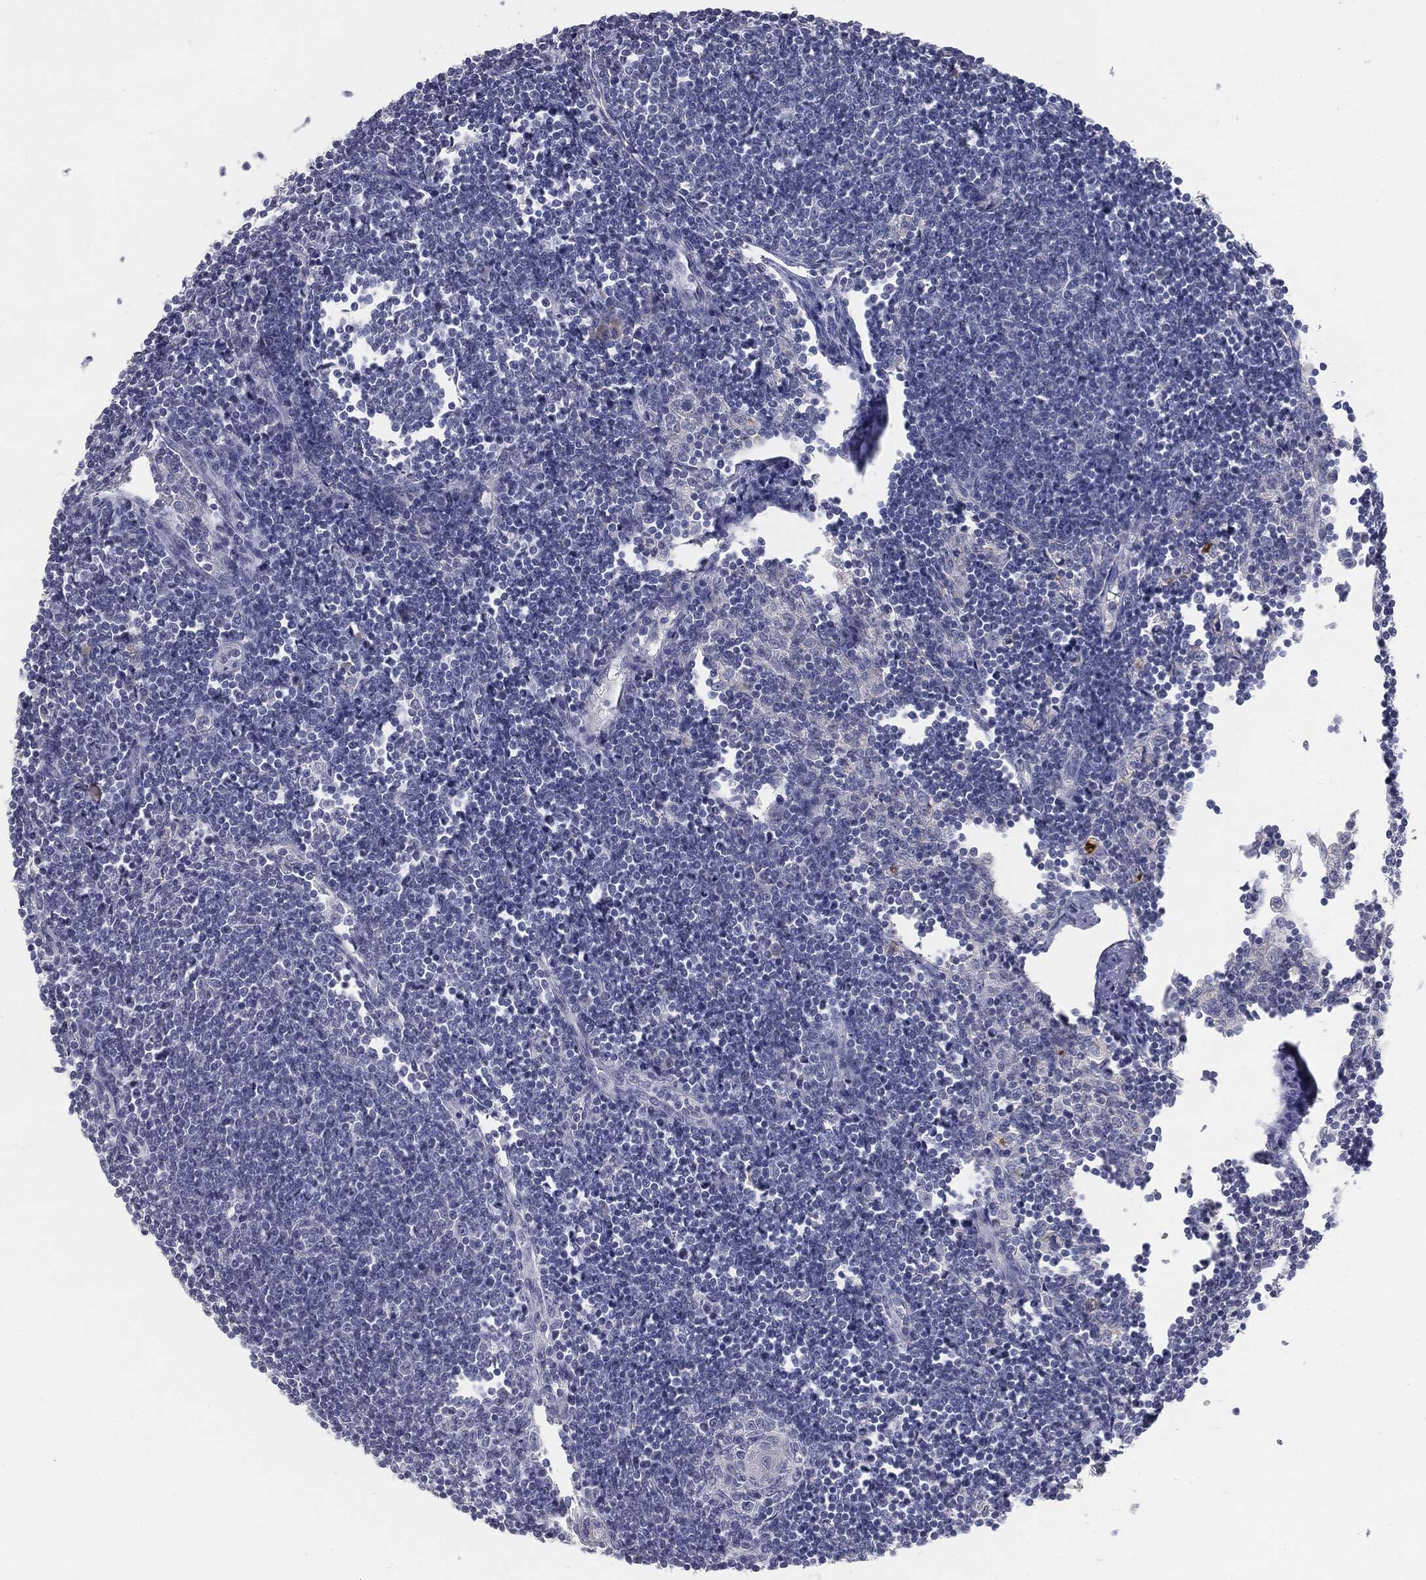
{"staining": {"intensity": "negative", "quantity": "none", "location": "none"}, "tissue": "lymph node", "cell_type": "Germinal center cells", "image_type": "normal", "snomed": [{"axis": "morphology", "description": "Normal tissue, NOS"}, {"axis": "morphology", "description": "Adenocarcinoma, NOS"}, {"axis": "topography", "description": "Lymph node"}, {"axis": "topography", "description": "Pancreas"}], "caption": "DAB (3,3'-diaminobenzidine) immunohistochemical staining of normal lymph node reveals no significant staining in germinal center cells.", "gene": "MUC1", "patient": {"sex": "female", "age": 58}}